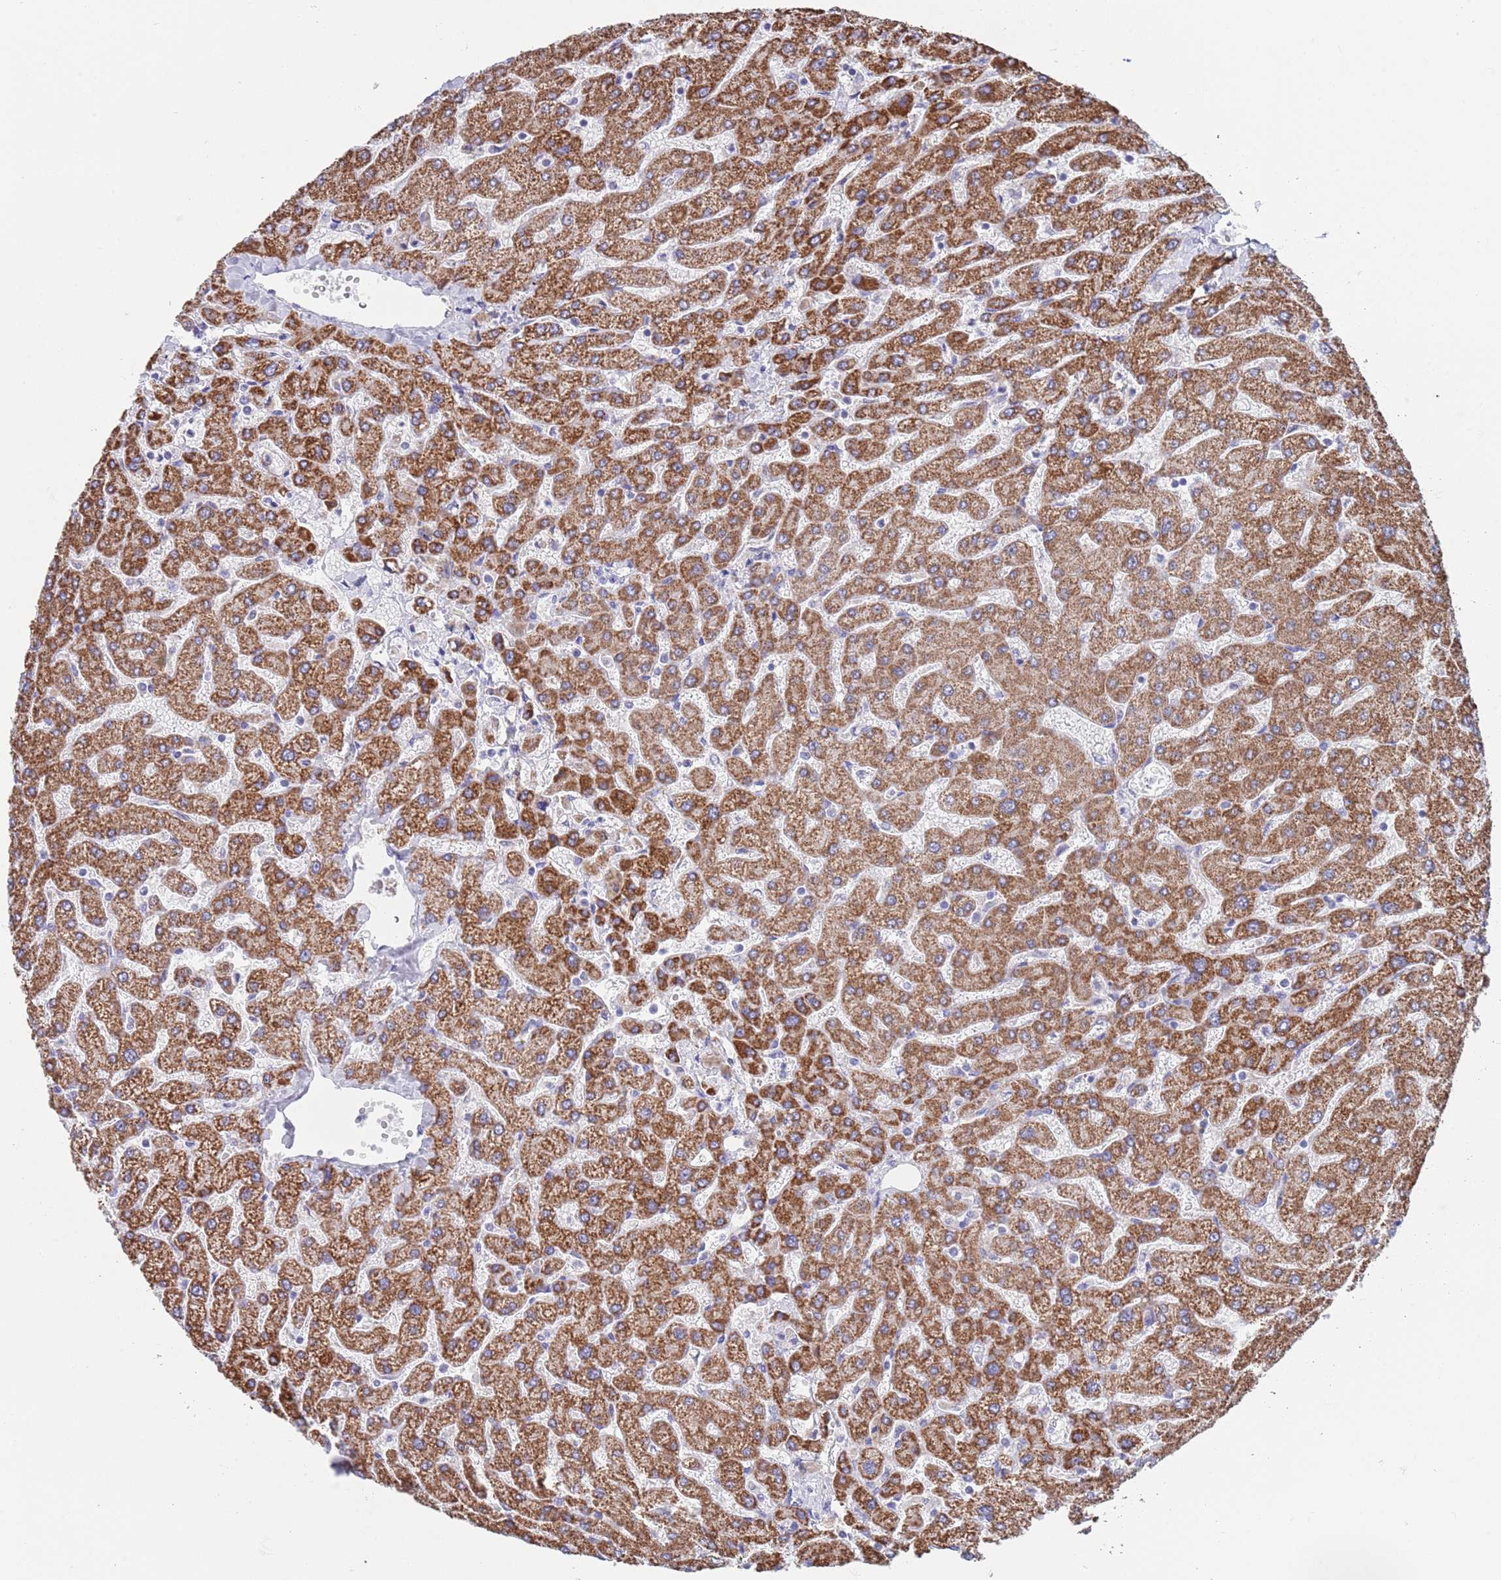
{"staining": {"intensity": "negative", "quantity": "none", "location": "none"}, "tissue": "liver", "cell_type": "Cholangiocytes", "image_type": "normal", "snomed": [{"axis": "morphology", "description": "Normal tissue, NOS"}, {"axis": "topography", "description": "Liver"}], "caption": "IHC of normal human liver demonstrates no expression in cholangiocytes. (Stains: DAB (3,3'-diaminobenzidine) immunohistochemistry with hematoxylin counter stain, Microscopy: brightfield microscopy at high magnification).", "gene": "SPIRE2", "patient": {"sex": "male", "age": 55}}